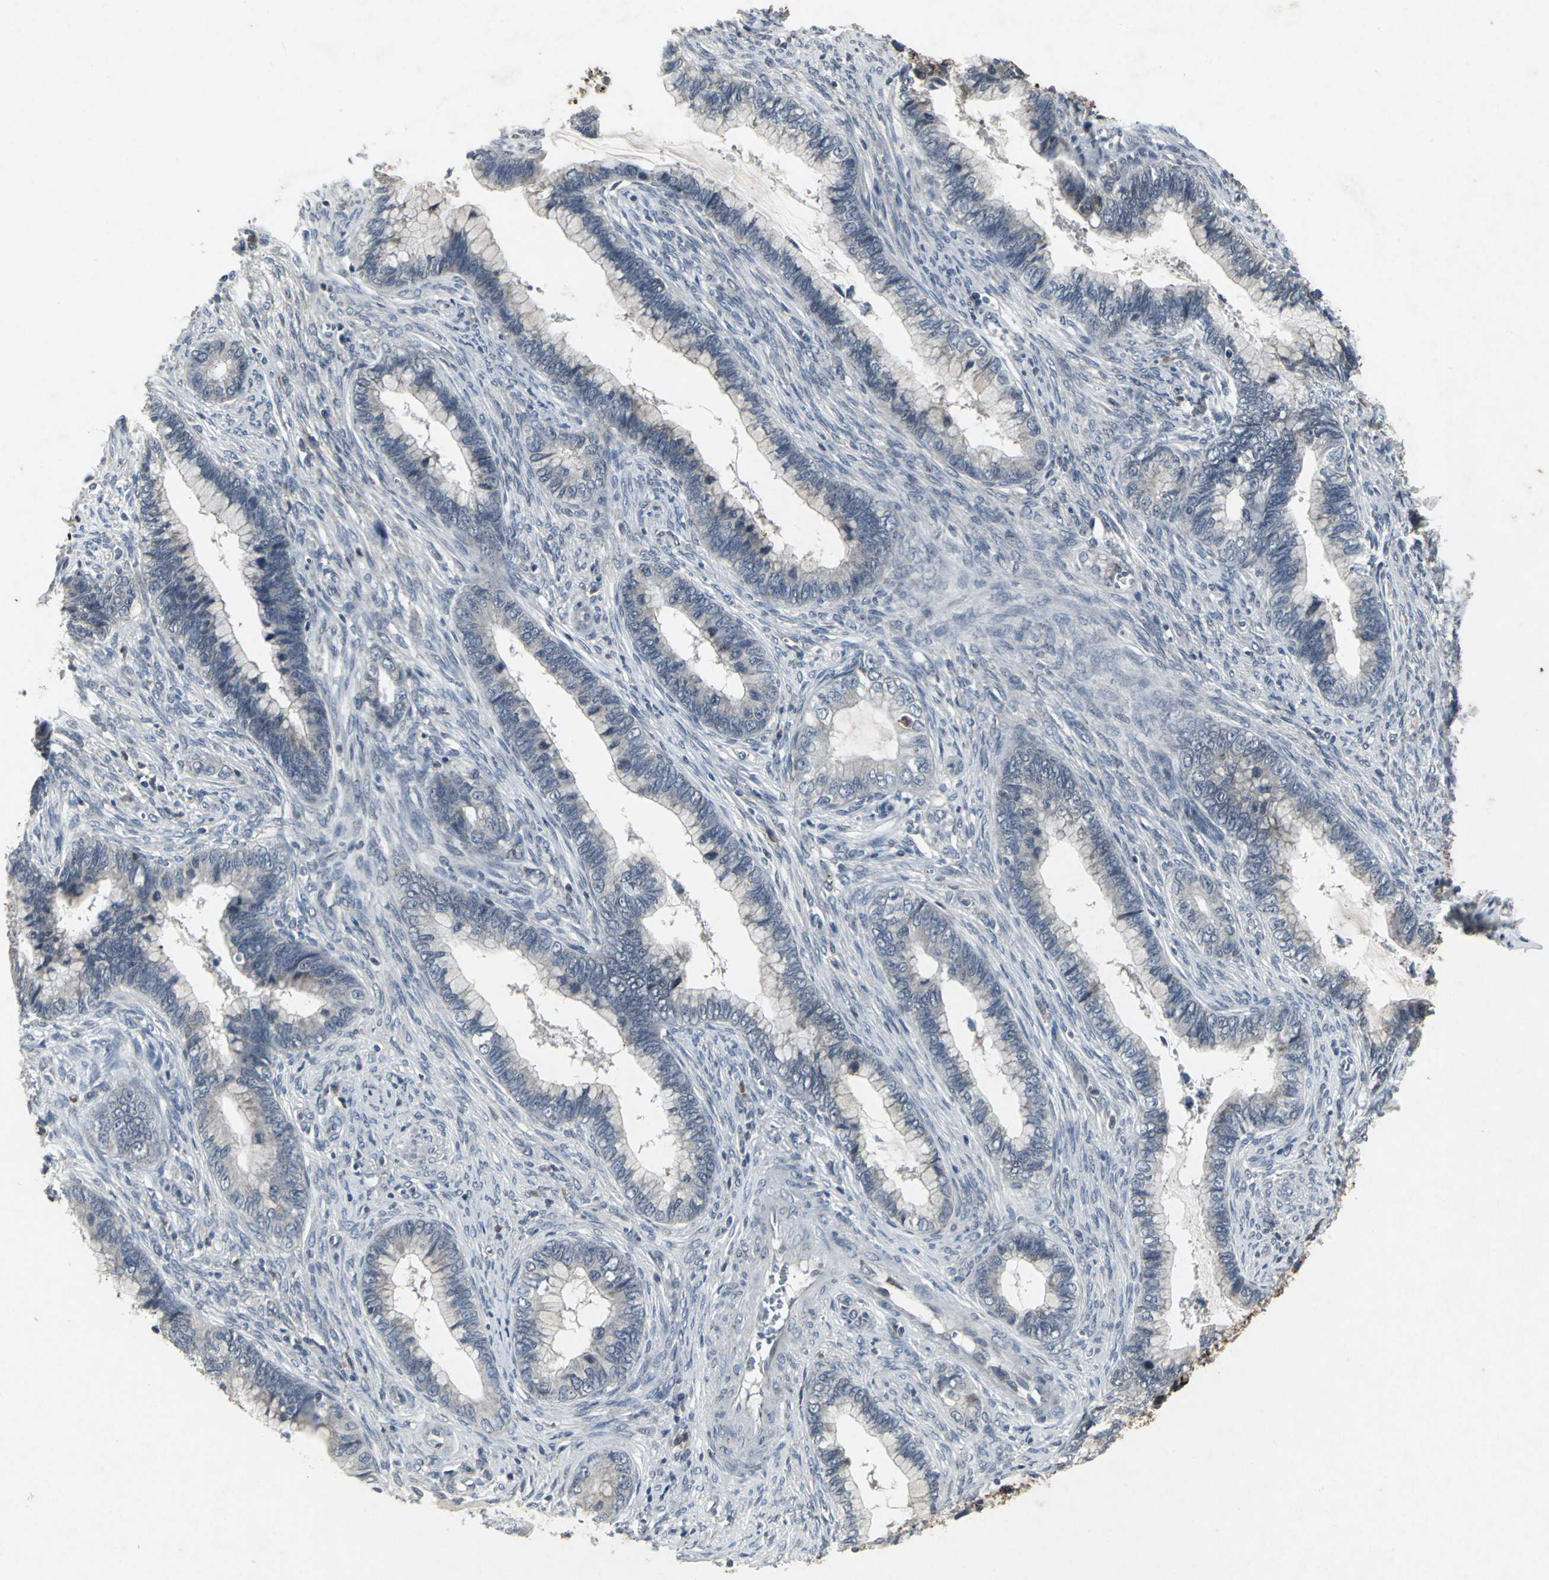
{"staining": {"intensity": "negative", "quantity": "none", "location": "none"}, "tissue": "cervical cancer", "cell_type": "Tumor cells", "image_type": "cancer", "snomed": [{"axis": "morphology", "description": "Adenocarcinoma, NOS"}, {"axis": "topography", "description": "Cervix"}], "caption": "Immunohistochemistry (IHC) of human cervical cancer (adenocarcinoma) reveals no staining in tumor cells.", "gene": "BMP4", "patient": {"sex": "female", "age": 44}}